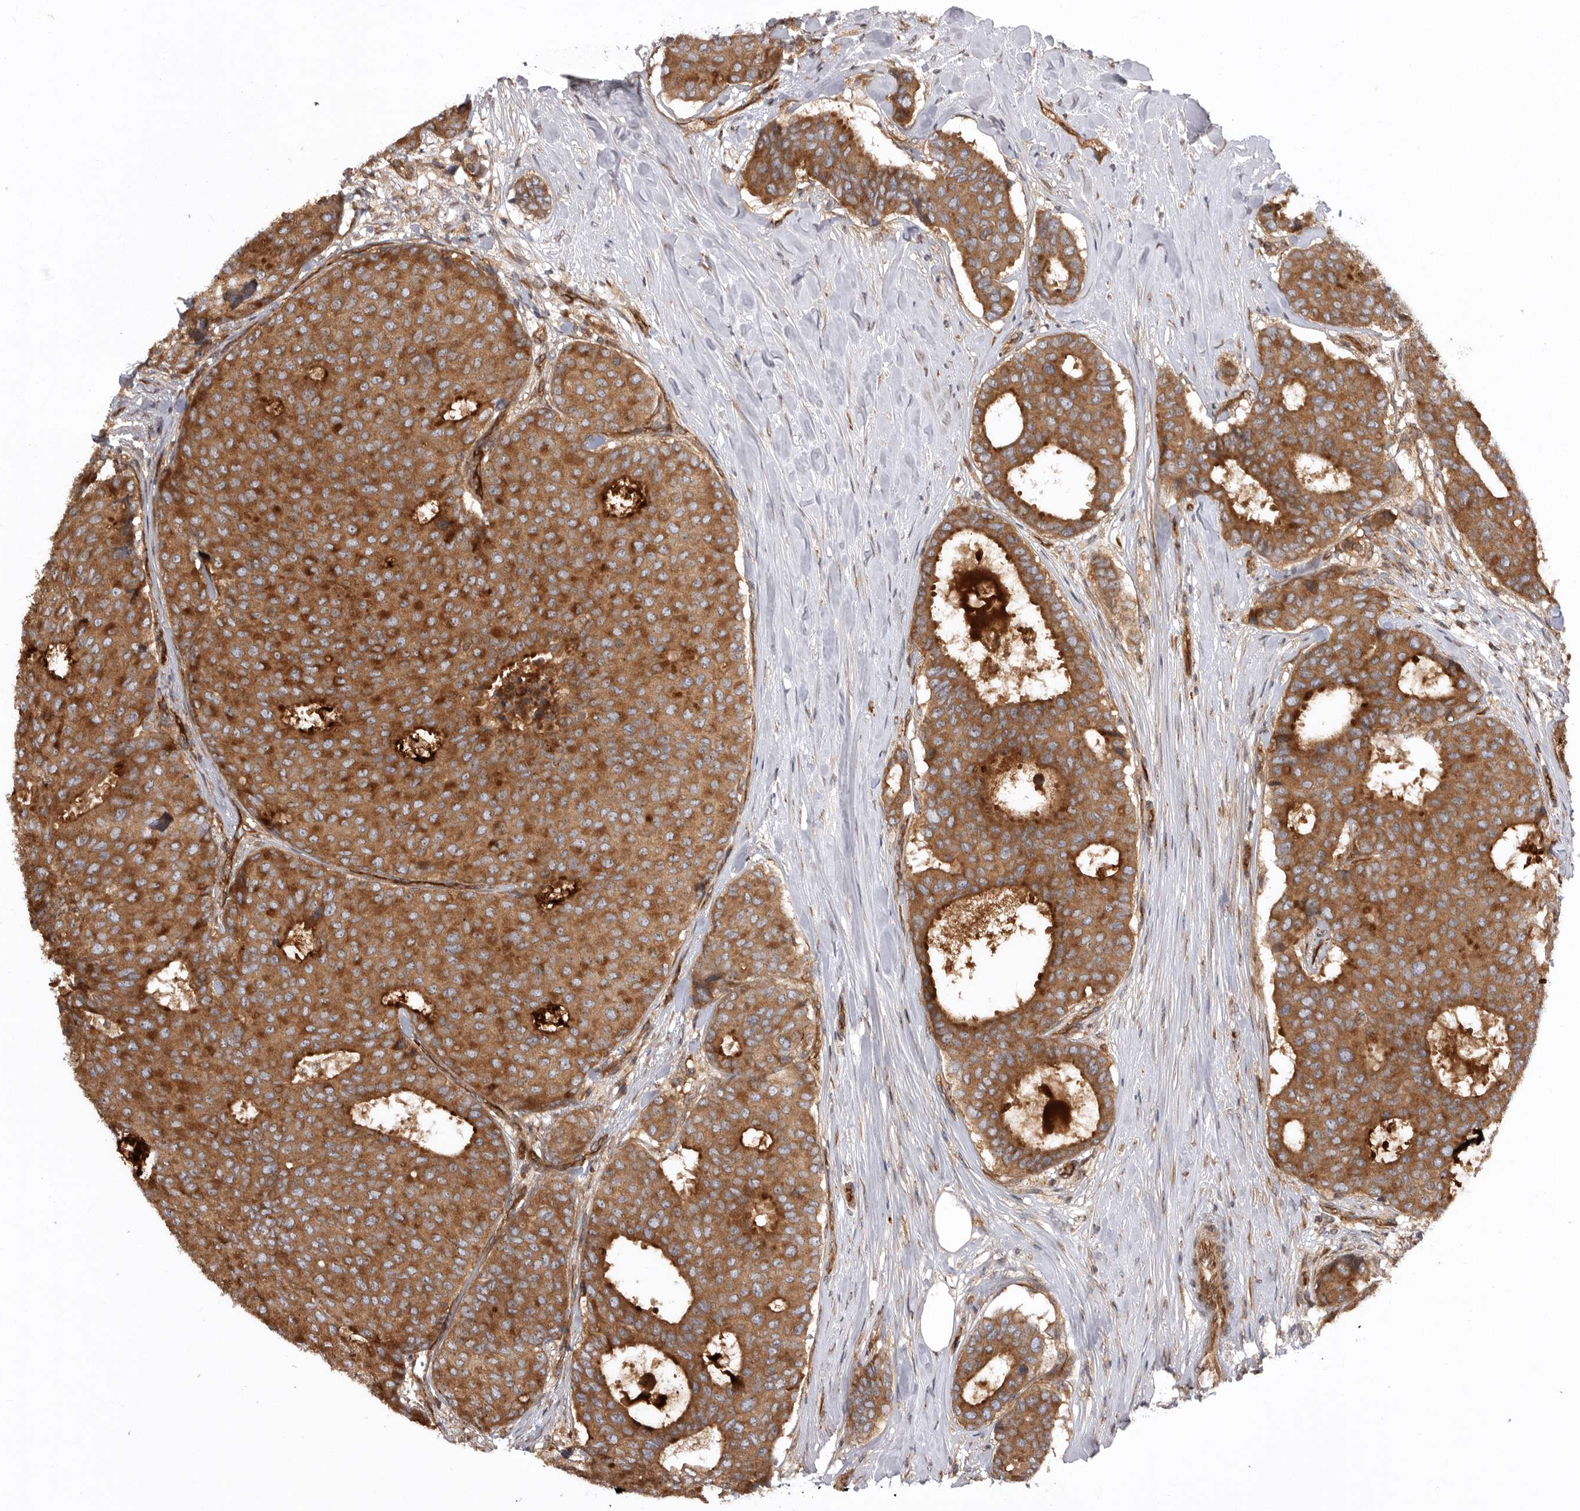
{"staining": {"intensity": "moderate", "quantity": ">75%", "location": "cytoplasmic/membranous"}, "tissue": "breast cancer", "cell_type": "Tumor cells", "image_type": "cancer", "snomed": [{"axis": "morphology", "description": "Duct carcinoma"}, {"axis": "topography", "description": "Breast"}], "caption": "Immunohistochemistry (IHC) photomicrograph of neoplastic tissue: breast cancer stained using immunohistochemistry (IHC) displays medium levels of moderate protein expression localized specifically in the cytoplasmic/membranous of tumor cells, appearing as a cytoplasmic/membranous brown color.", "gene": "DHDDS", "patient": {"sex": "female", "age": 75}}